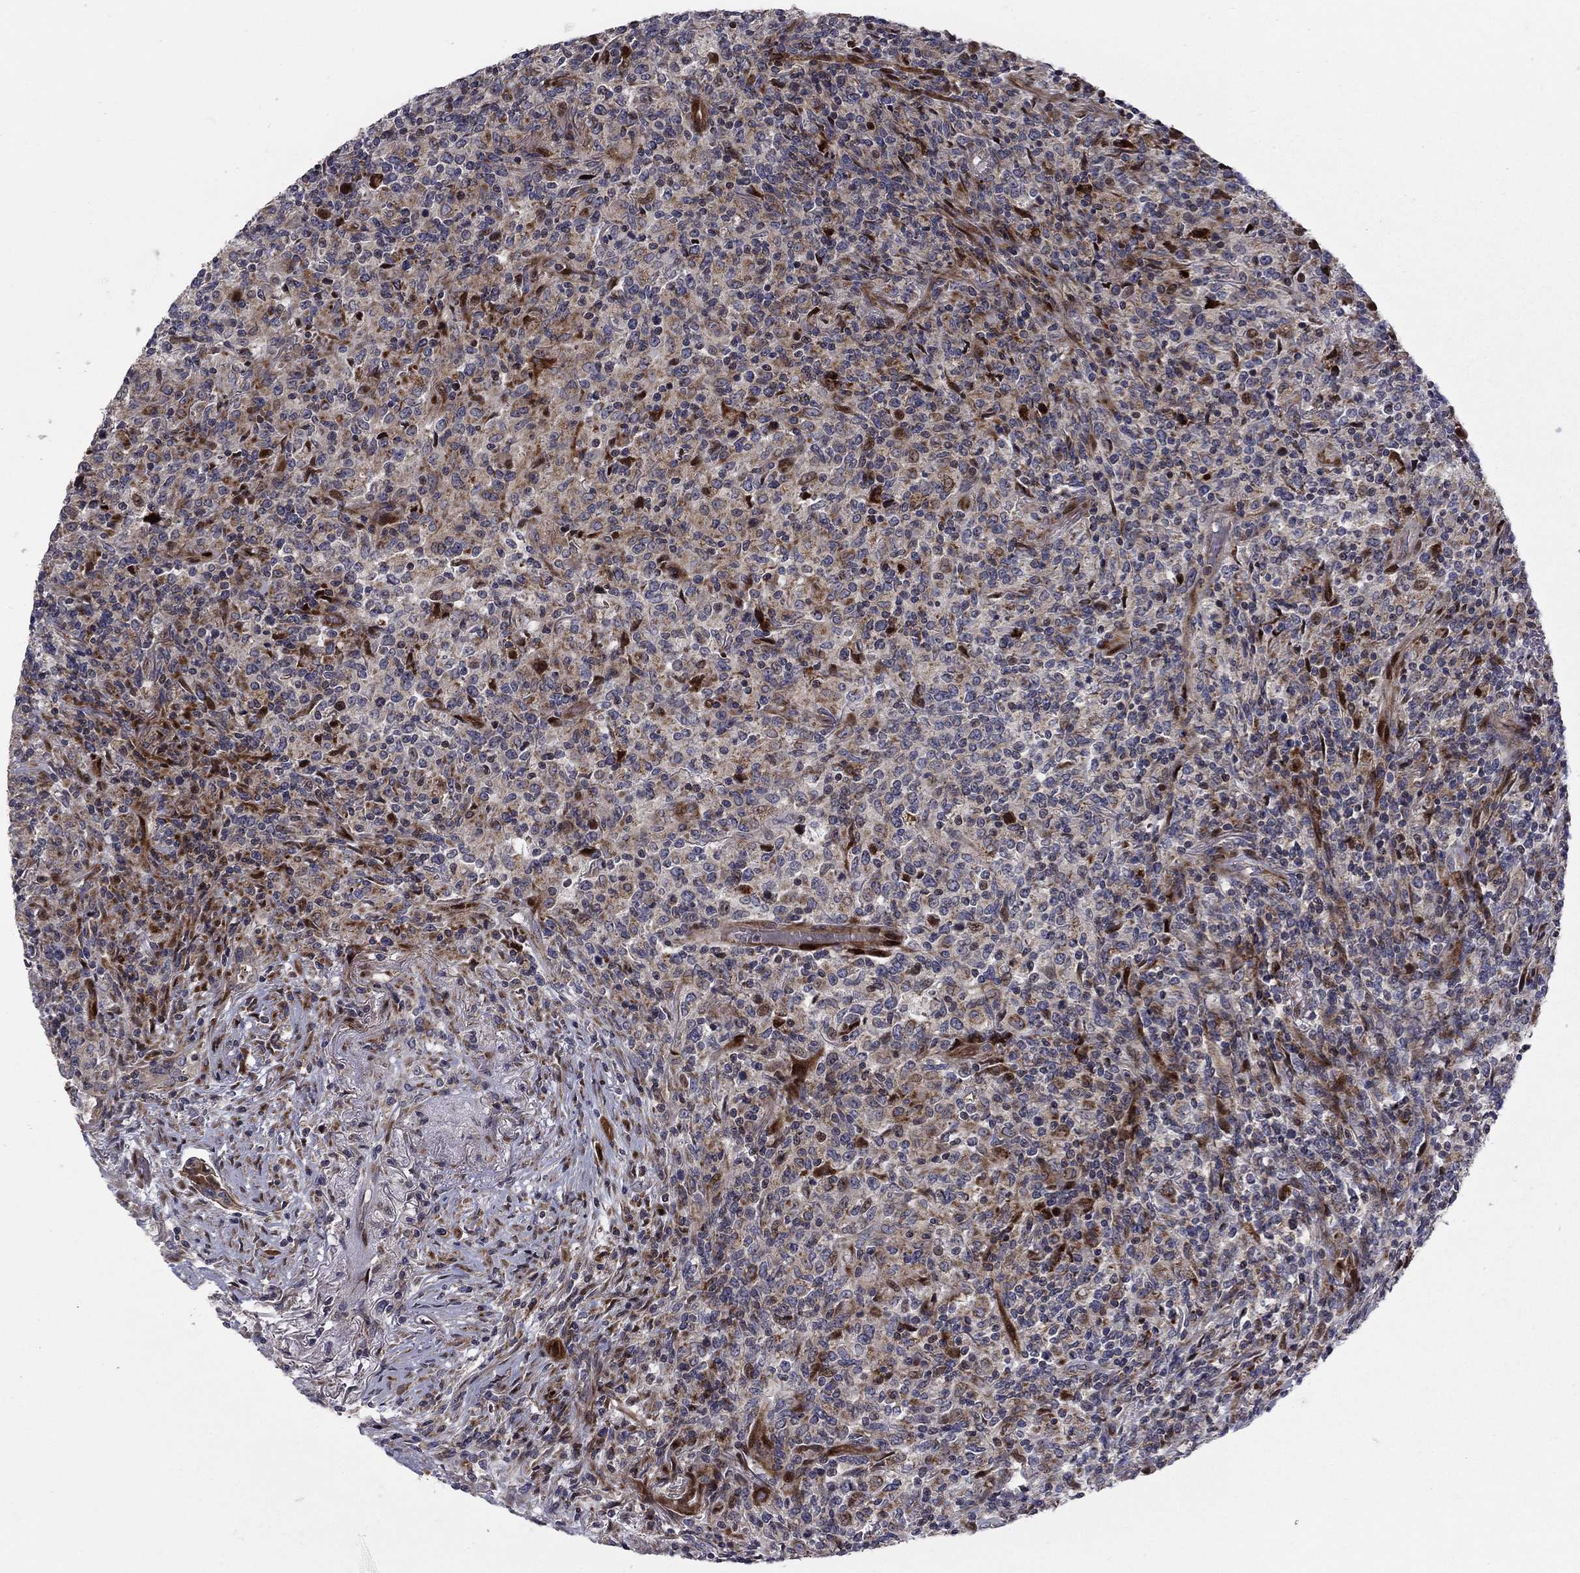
{"staining": {"intensity": "moderate", "quantity": "<25%", "location": "nuclear"}, "tissue": "lymphoma", "cell_type": "Tumor cells", "image_type": "cancer", "snomed": [{"axis": "morphology", "description": "Malignant lymphoma, non-Hodgkin's type, High grade"}, {"axis": "topography", "description": "Lung"}], "caption": "Immunohistochemical staining of human lymphoma reveals moderate nuclear protein staining in approximately <25% of tumor cells.", "gene": "MIOS", "patient": {"sex": "male", "age": 79}}